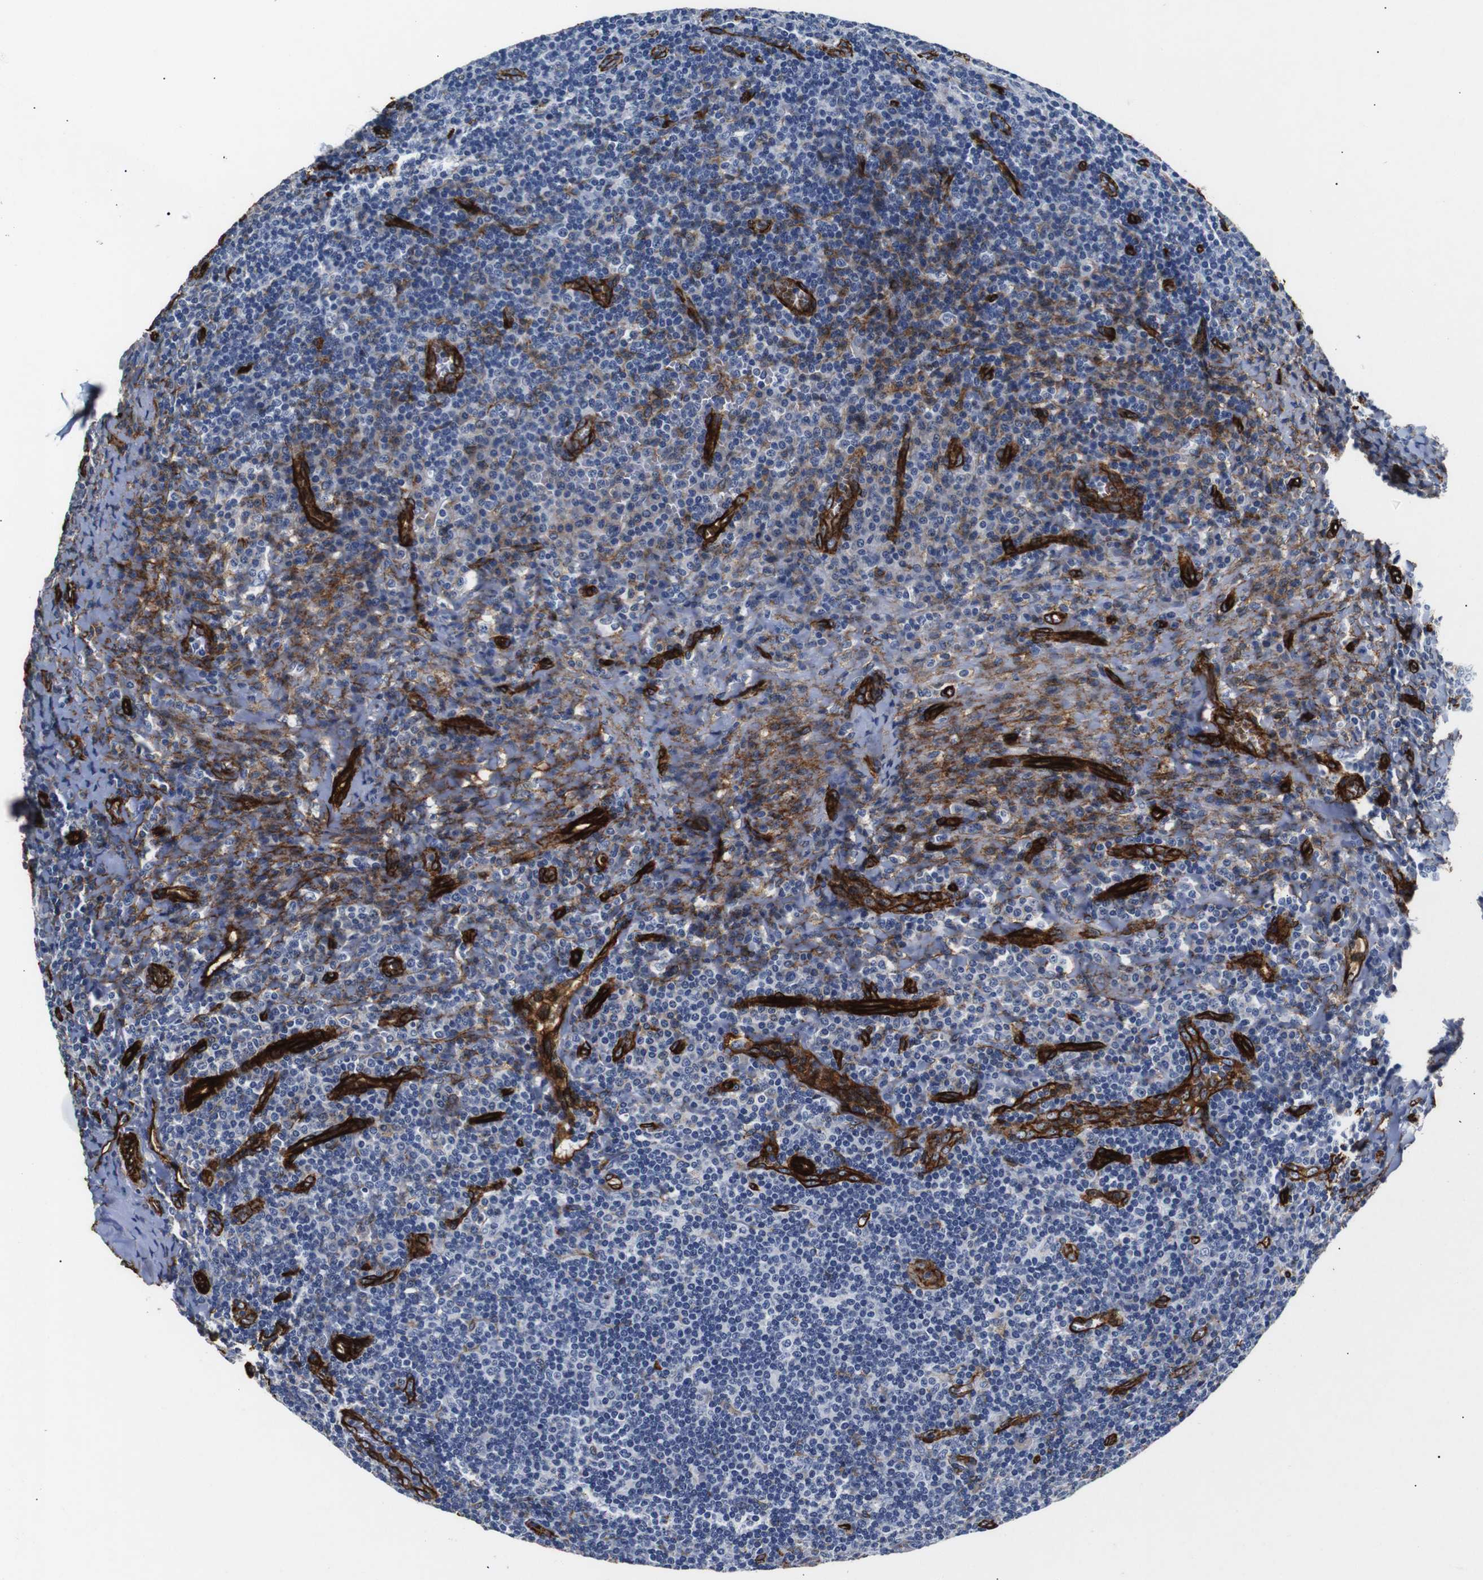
{"staining": {"intensity": "negative", "quantity": "none", "location": "none"}, "tissue": "tonsil", "cell_type": "Germinal center cells", "image_type": "normal", "snomed": [{"axis": "morphology", "description": "Normal tissue, NOS"}, {"axis": "topography", "description": "Tonsil"}], "caption": "Immunohistochemistry of benign tonsil shows no positivity in germinal center cells.", "gene": "CAV2", "patient": {"sex": "male", "age": 37}}